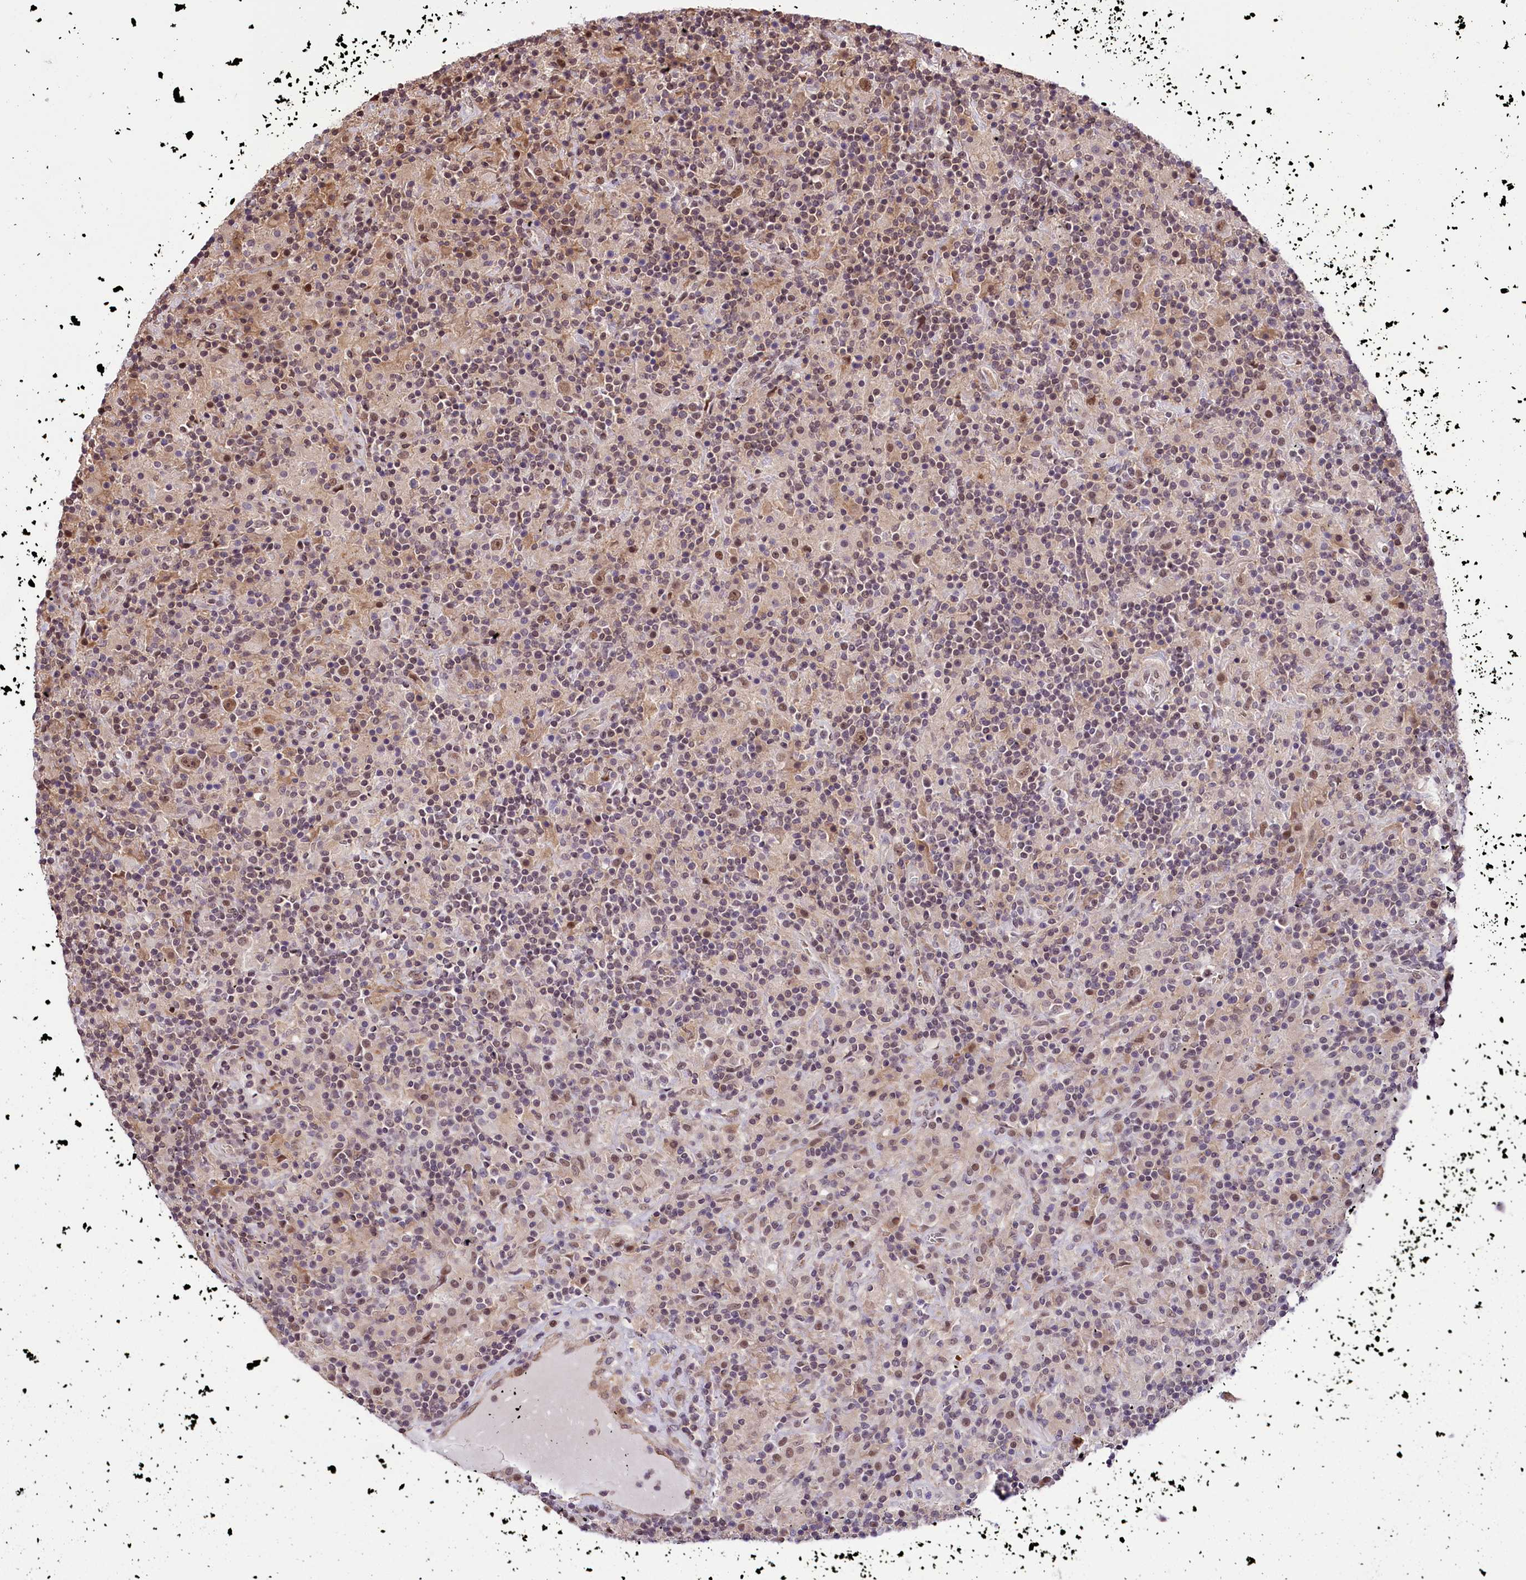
{"staining": {"intensity": "moderate", "quantity": ">75%", "location": "nuclear"}, "tissue": "lymphoma", "cell_type": "Tumor cells", "image_type": "cancer", "snomed": [{"axis": "morphology", "description": "Hodgkin's disease, NOS"}, {"axis": "topography", "description": "Lymph node"}], "caption": "Protein expression analysis of human lymphoma reveals moderate nuclear positivity in about >75% of tumor cells.", "gene": "MRPL54", "patient": {"sex": "male", "age": 70}}